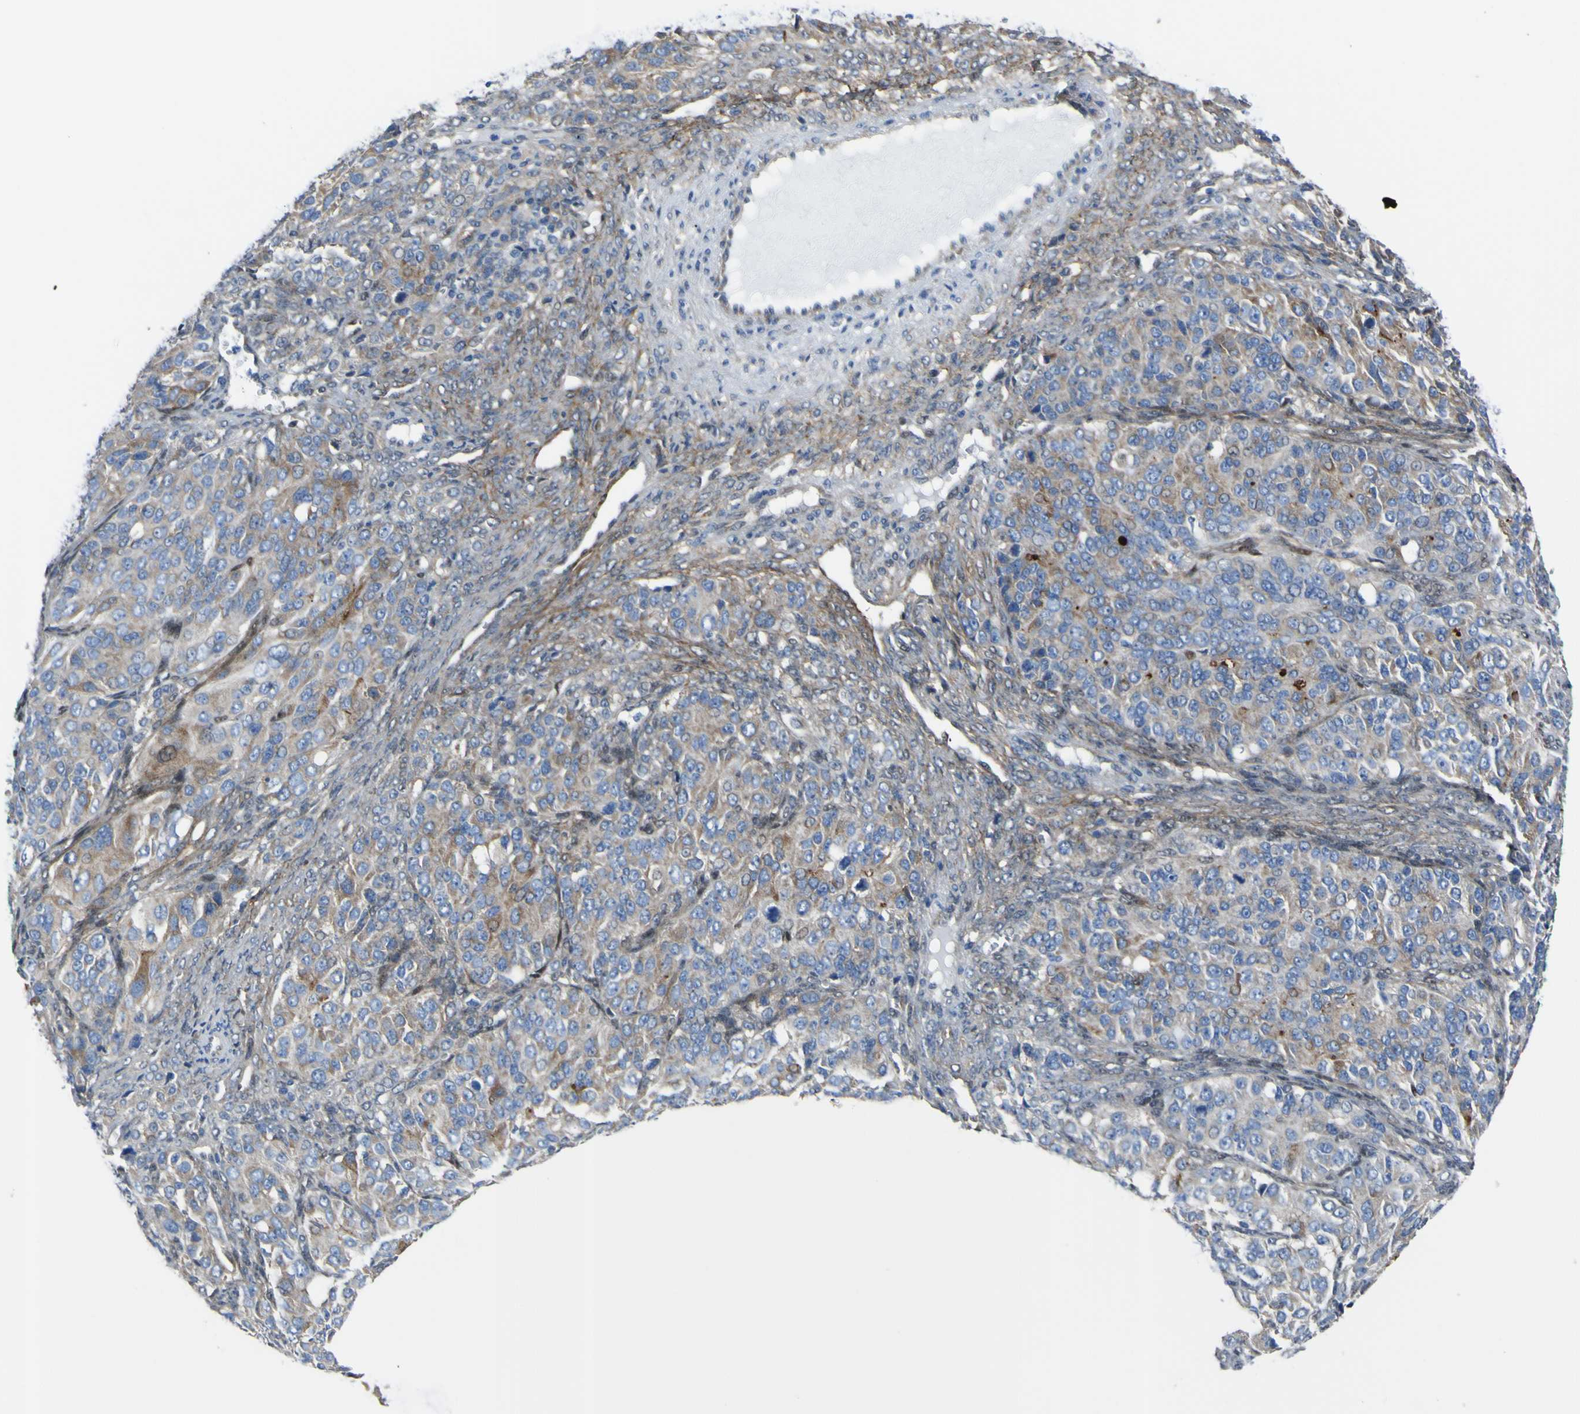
{"staining": {"intensity": "moderate", "quantity": "25%-75%", "location": "cytoplasmic/membranous"}, "tissue": "ovarian cancer", "cell_type": "Tumor cells", "image_type": "cancer", "snomed": [{"axis": "morphology", "description": "Carcinoma, endometroid"}, {"axis": "topography", "description": "Ovary"}], "caption": "Protein staining by immunohistochemistry (IHC) shows moderate cytoplasmic/membranous expression in about 25%-75% of tumor cells in endometroid carcinoma (ovarian).", "gene": "LRRN1", "patient": {"sex": "female", "age": 51}}